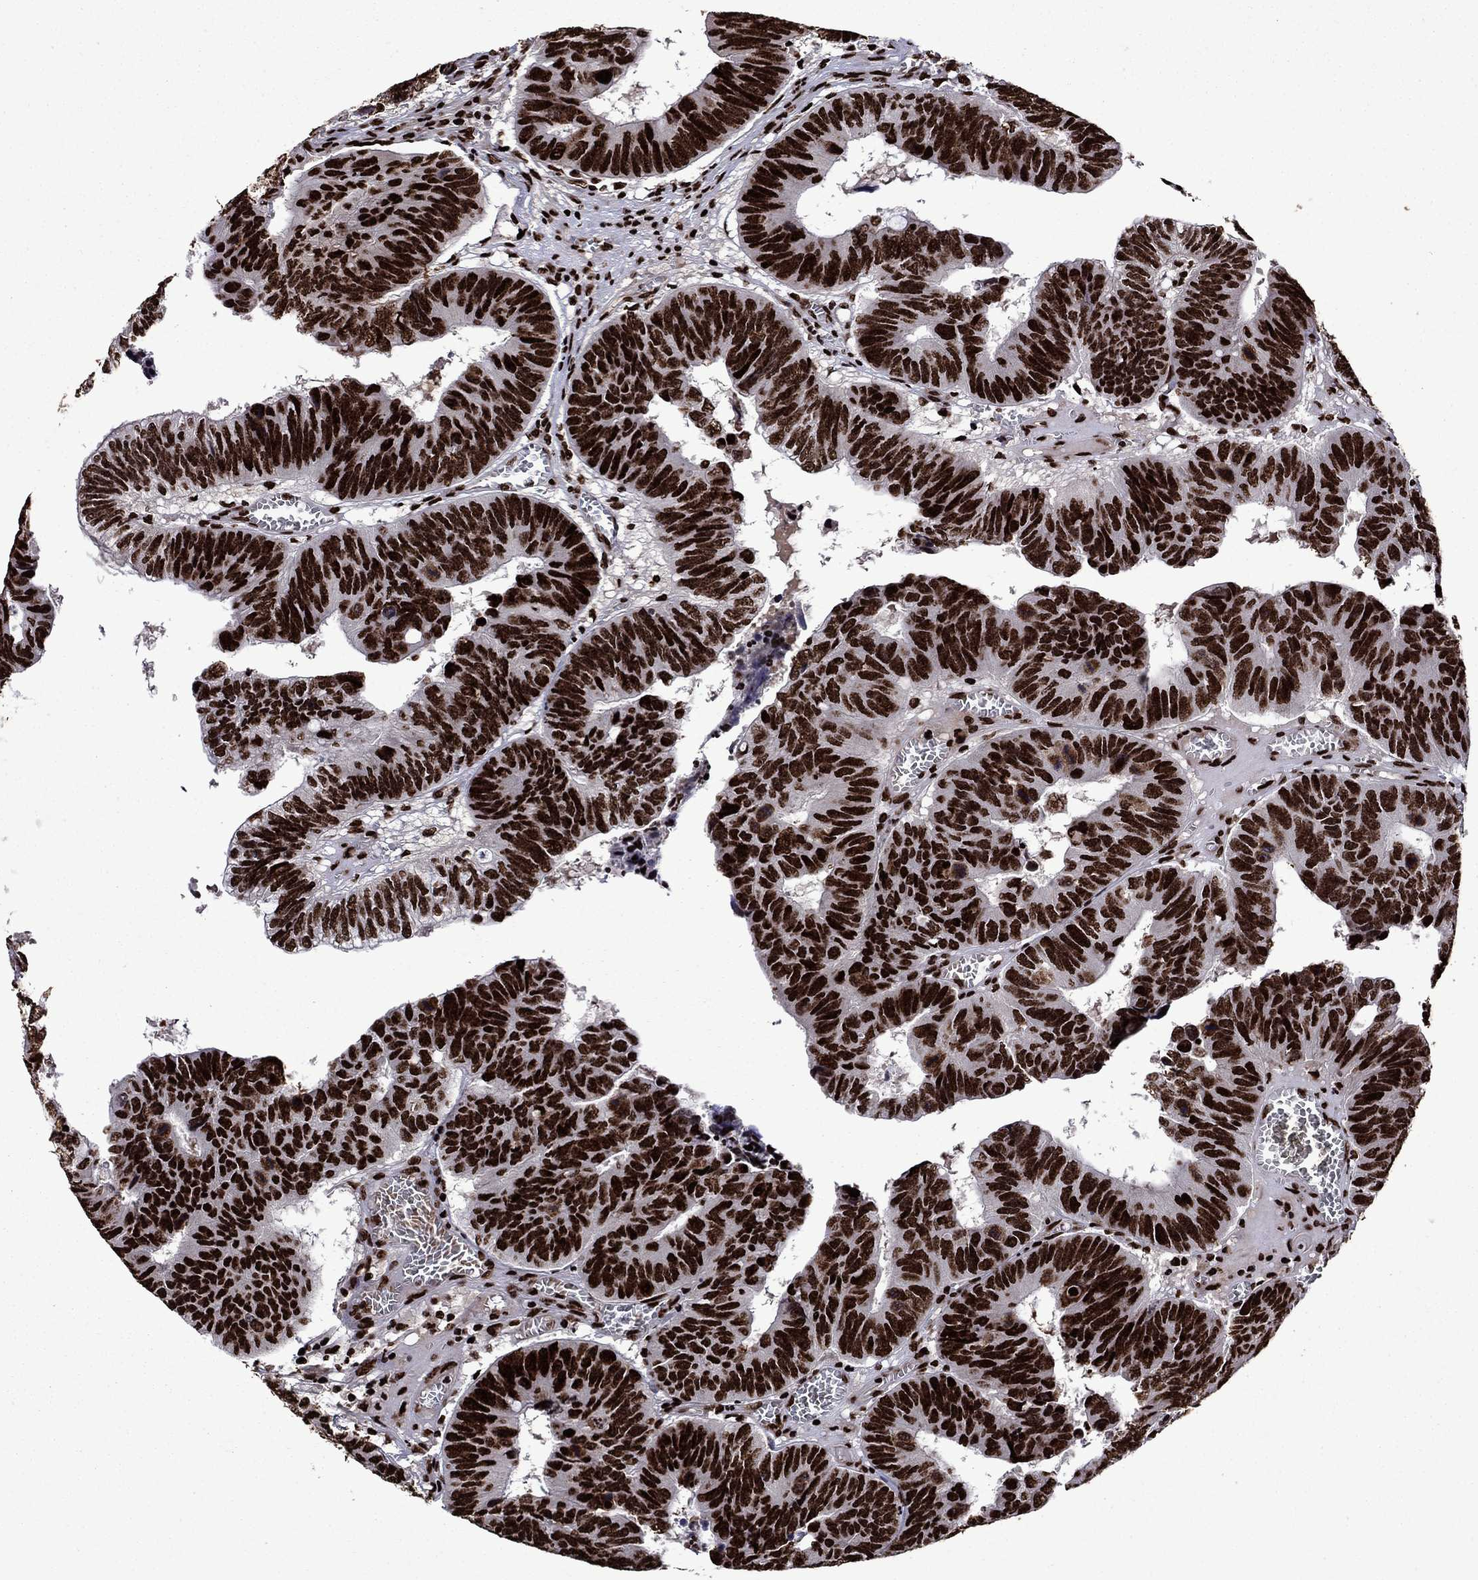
{"staining": {"intensity": "strong", "quantity": ">75%", "location": "nuclear"}, "tissue": "colorectal cancer", "cell_type": "Tumor cells", "image_type": "cancer", "snomed": [{"axis": "morphology", "description": "Adenocarcinoma, NOS"}, {"axis": "topography", "description": "Appendix"}, {"axis": "topography", "description": "Colon"}, {"axis": "topography", "description": "Cecum"}, {"axis": "topography", "description": "Colon asc"}], "caption": "Protein analysis of adenocarcinoma (colorectal) tissue demonstrates strong nuclear positivity in about >75% of tumor cells.", "gene": "LIMK1", "patient": {"sex": "female", "age": 85}}